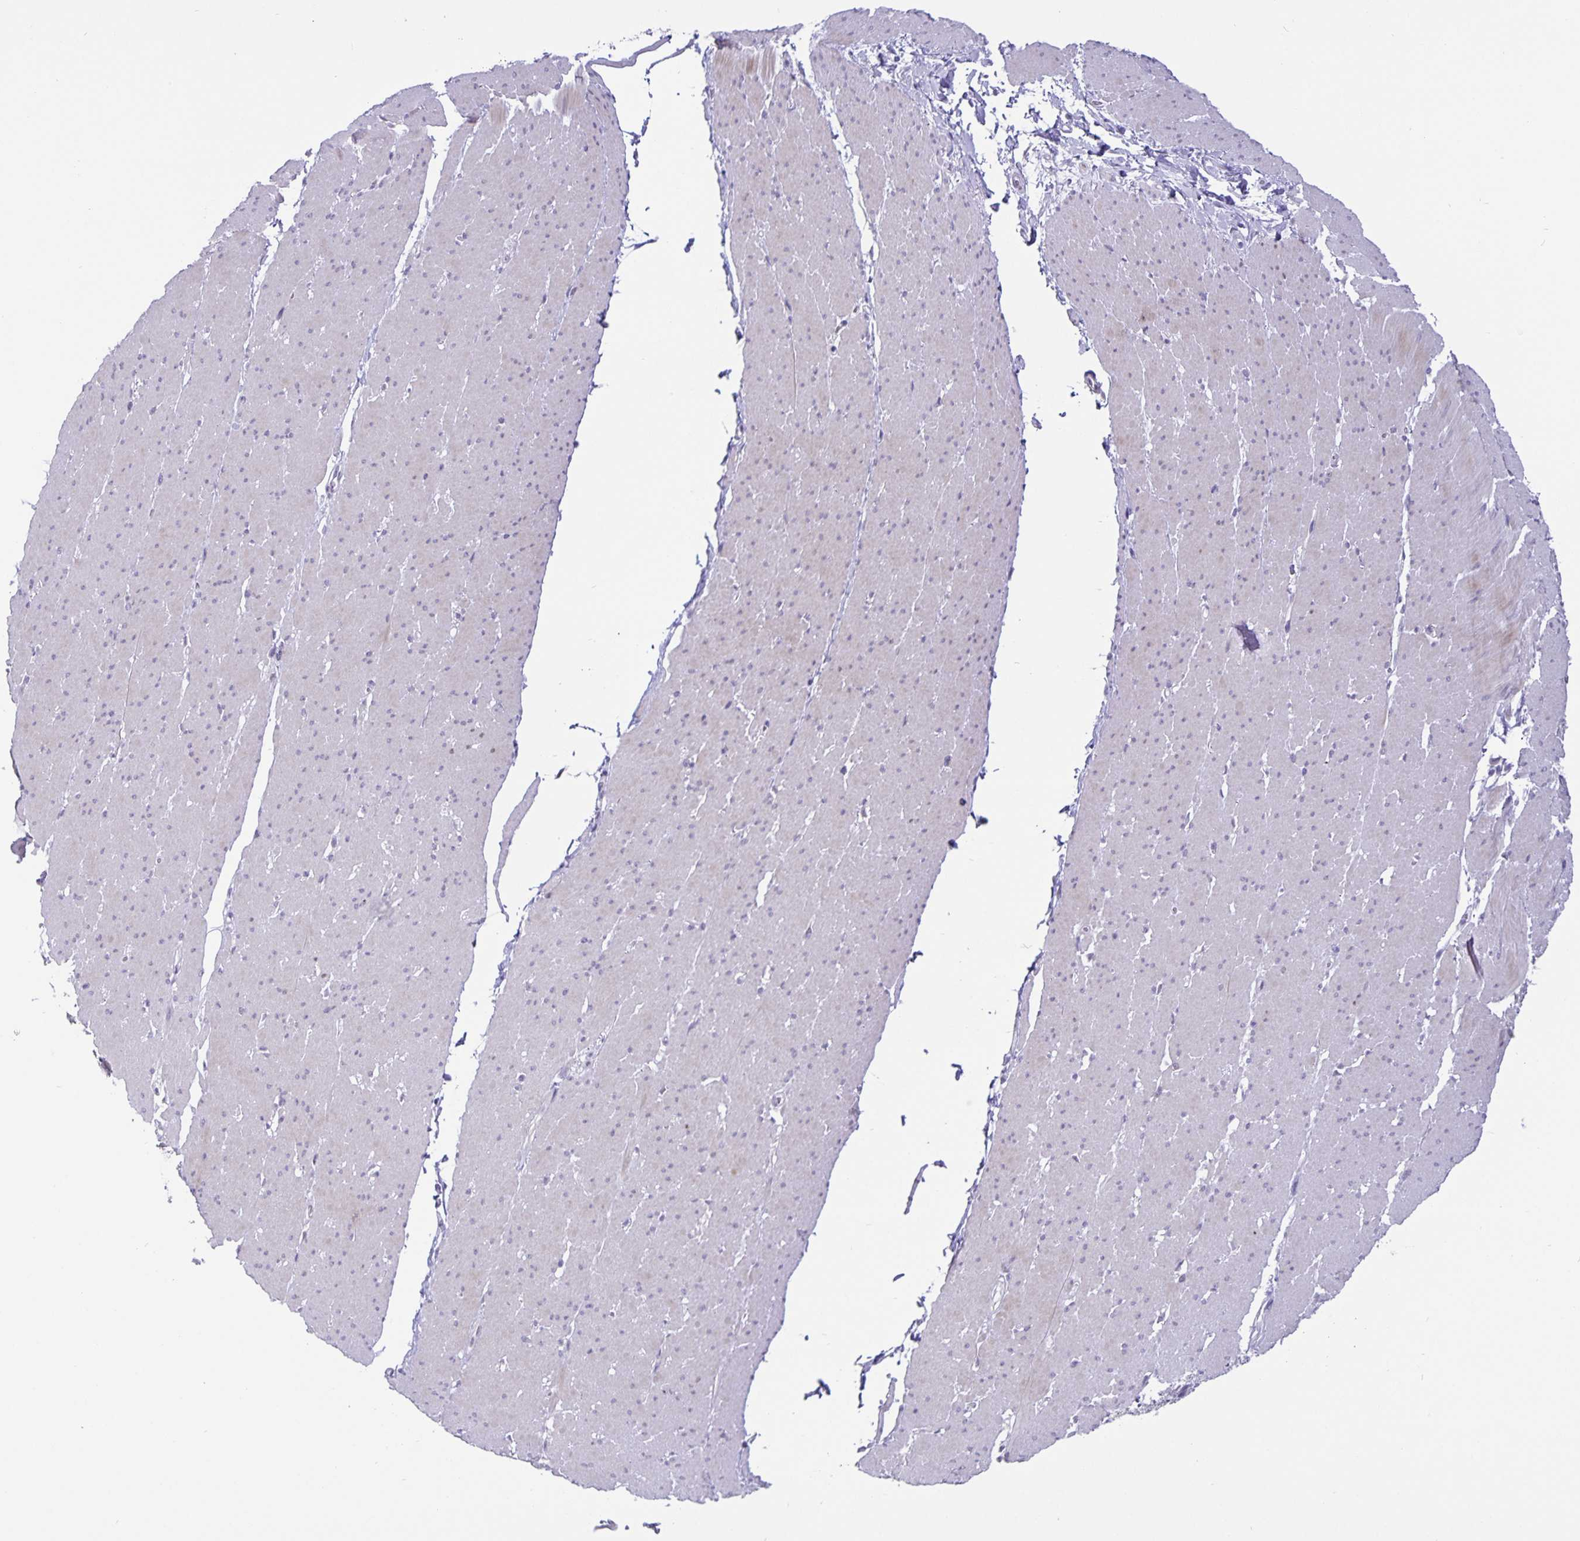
{"staining": {"intensity": "negative", "quantity": "none", "location": "none"}, "tissue": "smooth muscle", "cell_type": "Smooth muscle cells", "image_type": "normal", "snomed": [{"axis": "morphology", "description": "Normal tissue, NOS"}, {"axis": "topography", "description": "Smooth muscle"}, {"axis": "topography", "description": "Rectum"}], "caption": "This is an IHC histopathology image of benign smooth muscle. There is no staining in smooth muscle cells.", "gene": "FOSL2", "patient": {"sex": "male", "age": 53}}